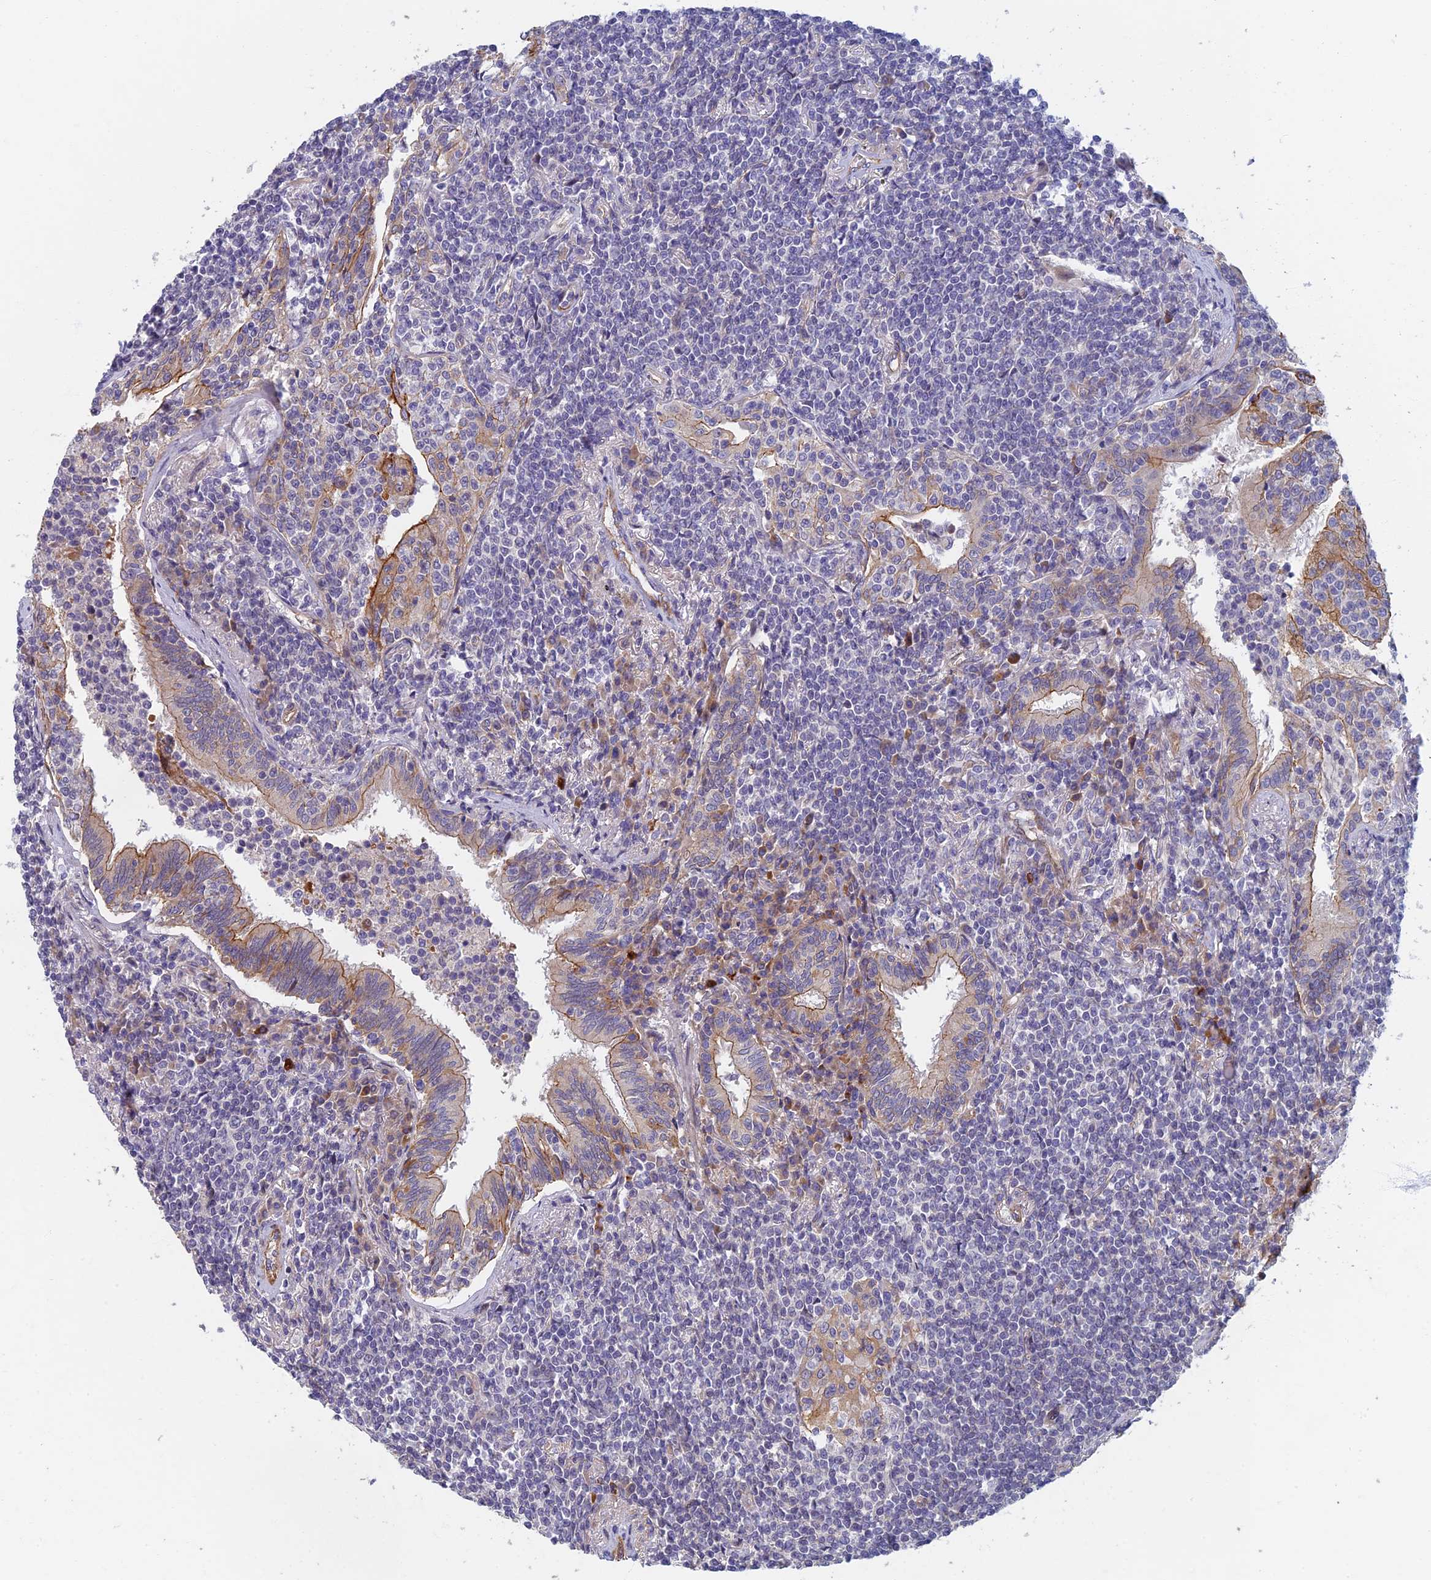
{"staining": {"intensity": "negative", "quantity": "none", "location": "none"}, "tissue": "lymphoma", "cell_type": "Tumor cells", "image_type": "cancer", "snomed": [{"axis": "morphology", "description": "Malignant lymphoma, non-Hodgkin's type, Low grade"}, {"axis": "topography", "description": "Lung"}], "caption": "This is an immunohistochemistry image of malignant lymphoma, non-Hodgkin's type (low-grade). There is no expression in tumor cells.", "gene": "RHBDL2", "patient": {"sex": "female", "age": 71}}